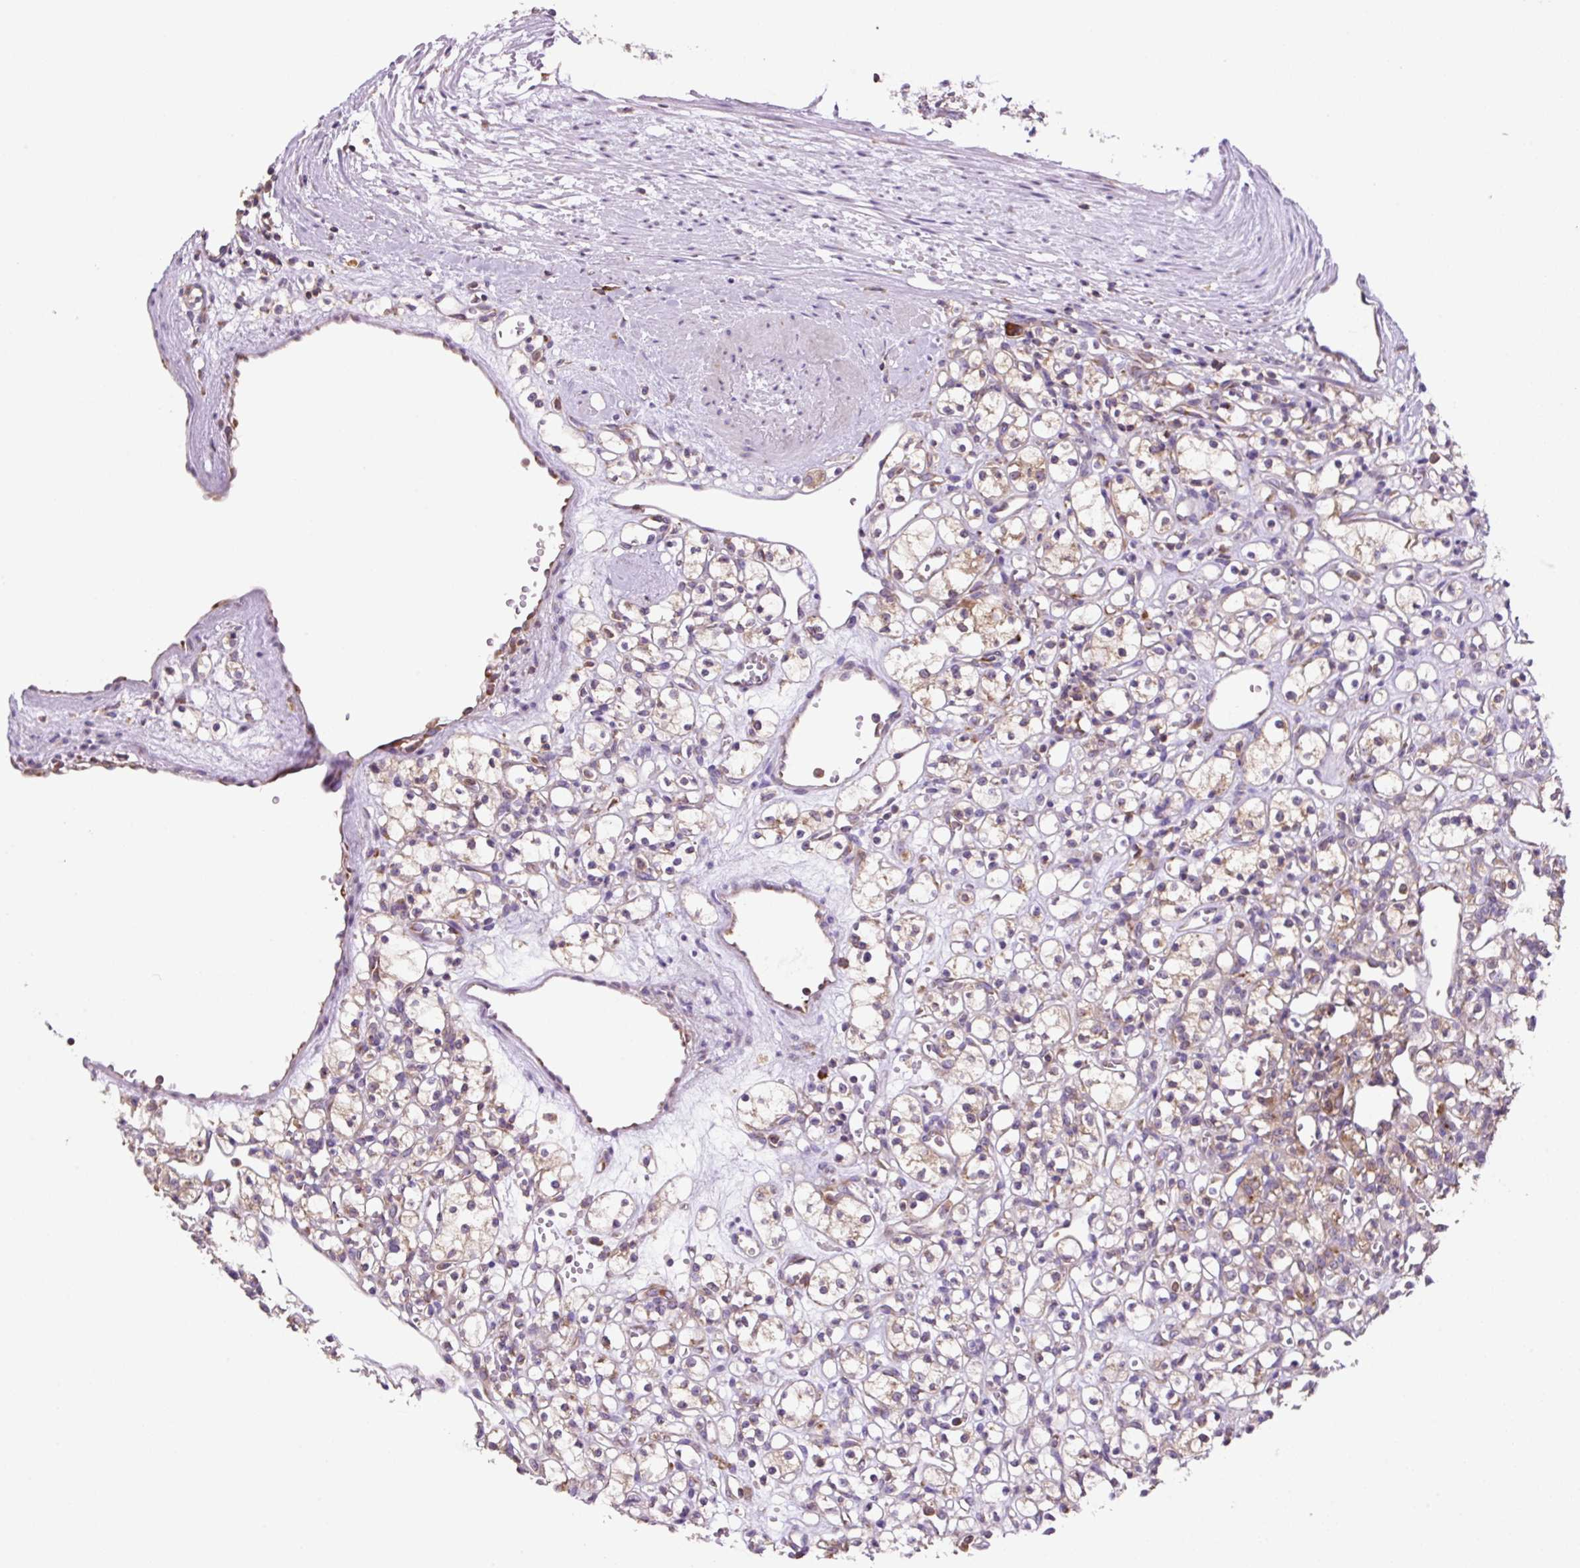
{"staining": {"intensity": "weak", "quantity": "25%-75%", "location": "cytoplasmic/membranous"}, "tissue": "renal cancer", "cell_type": "Tumor cells", "image_type": "cancer", "snomed": [{"axis": "morphology", "description": "Adenocarcinoma, NOS"}, {"axis": "topography", "description": "Kidney"}], "caption": "A low amount of weak cytoplasmic/membranous staining is present in approximately 25%-75% of tumor cells in adenocarcinoma (renal) tissue.", "gene": "RPS23", "patient": {"sex": "female", "age": 59}}